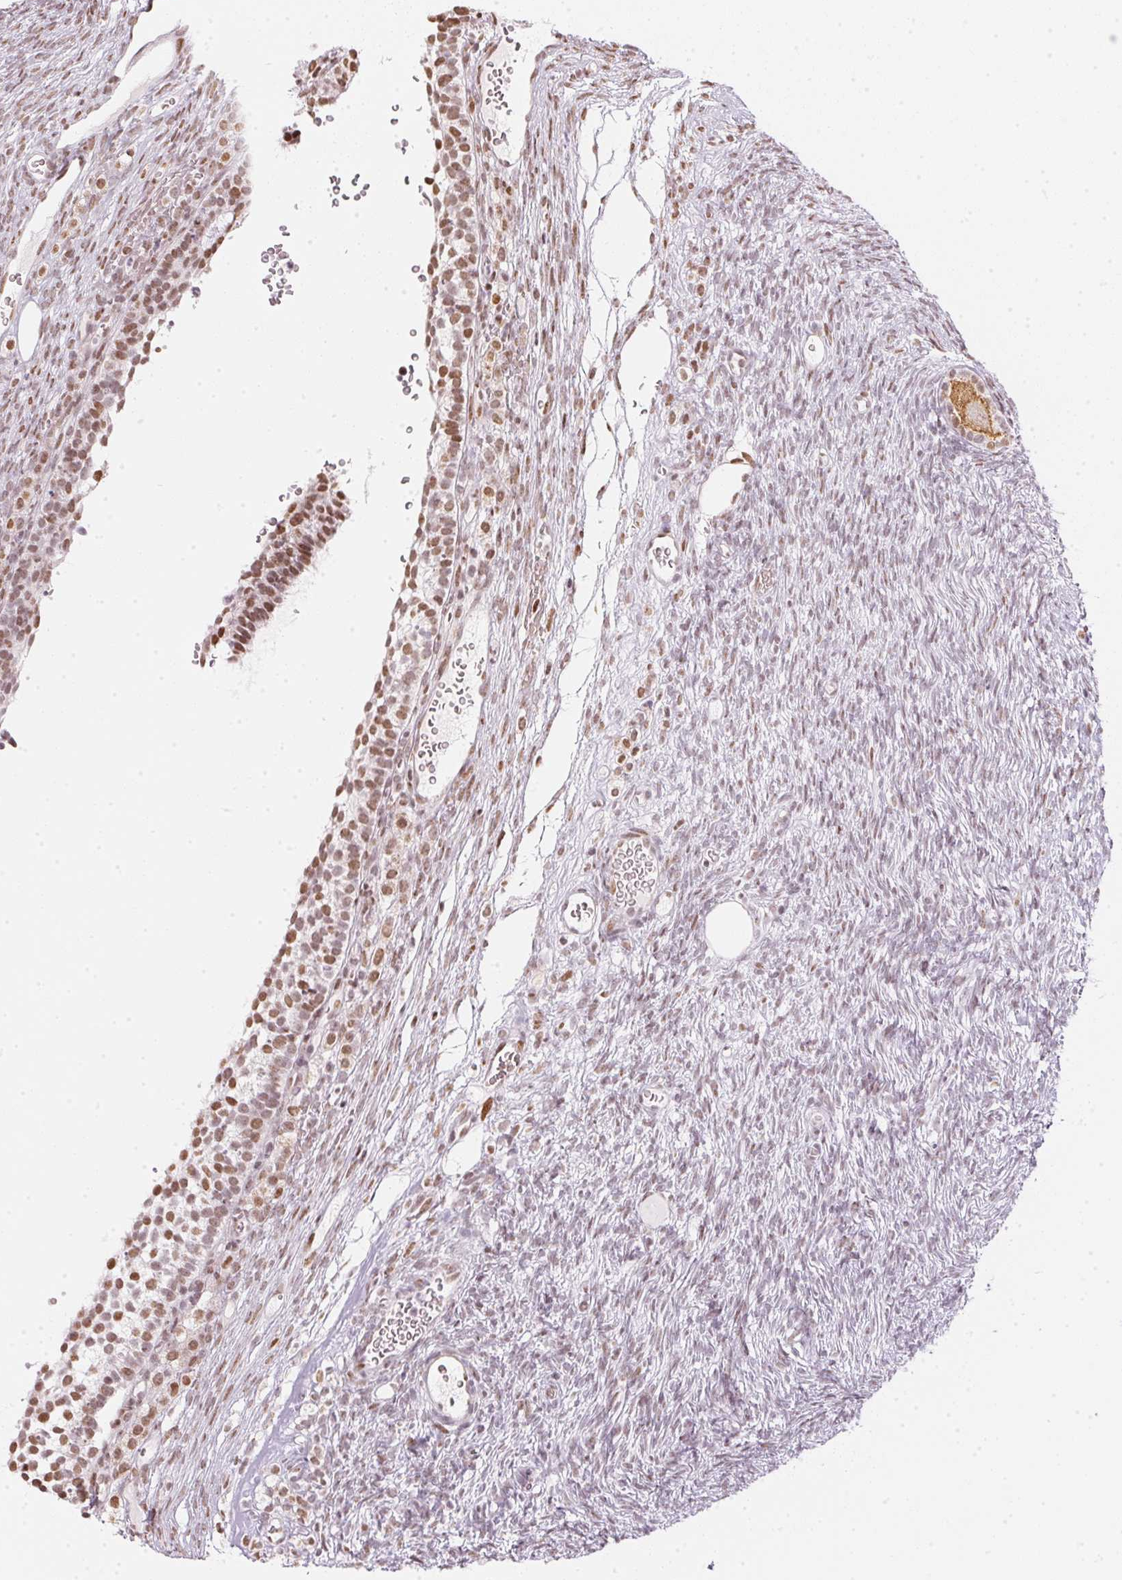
{"staining": {"intensity": "moderate", "quantity": "25%-75%", "location": "cytoplasmic/membranous,nuclear"}, "tissue": "ovary", "cell_type": "Follicle cells", "image_type": "normal", "snomed": [{"axis": "morphology", "description": "Normal tissue, NOS"}, {"axis": "topography", "description": "Ovary"}], "caption": "A brown stain highlights moderate cytoplasmic/membranous,nuclear expression of a protein in follicle cells of normal human ovary. (DAB (3,3'-diaminobenzidine) = brown stain, brightfield microscopy at high magnification).", "gene": "KAT6A", "patient": {"sex": "female", "age": 34}}